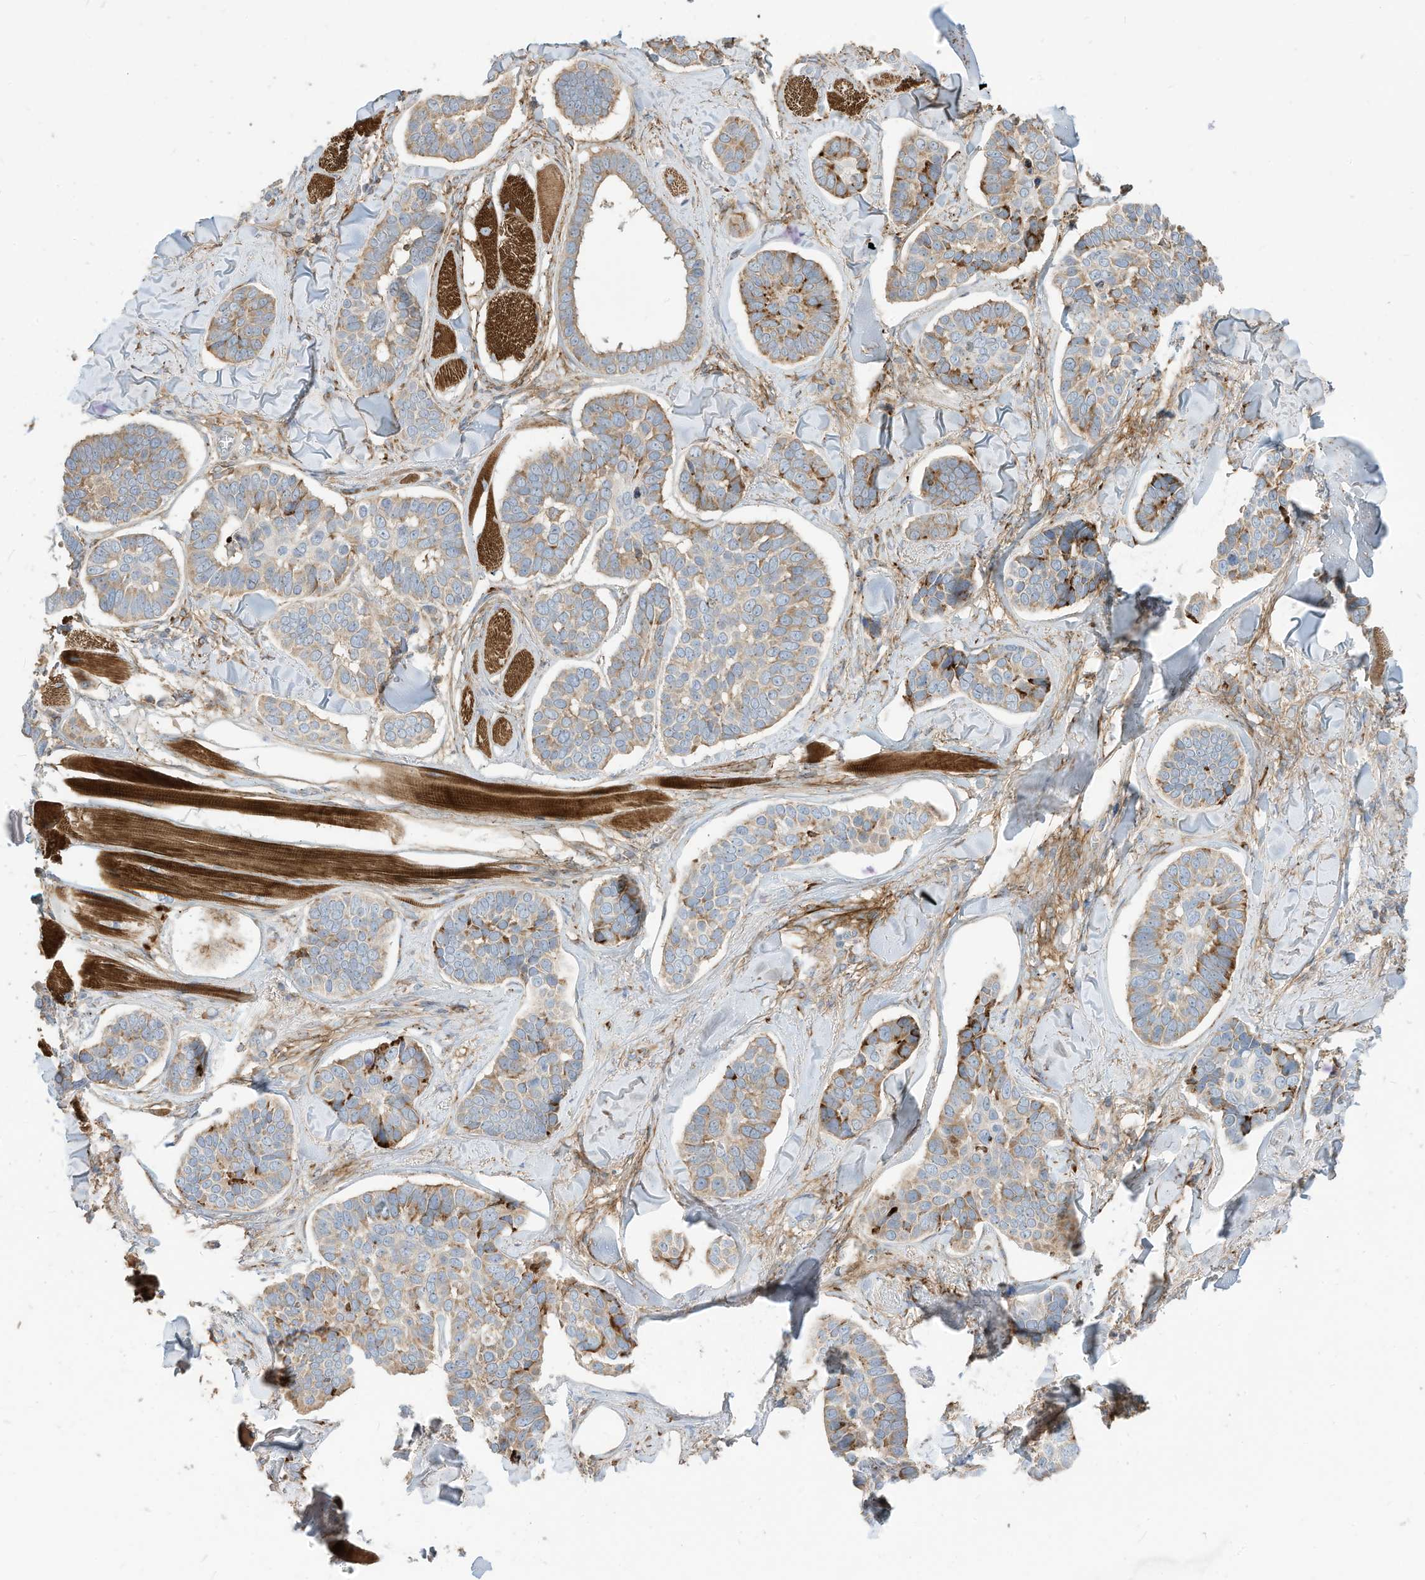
{"staining": {"intensity": "moderate", "quantity": "25%-75%", "location": "cytoplasmic/membranous"}, "tissue": "skin cancer", "cell_type": "Tumor cells", "image_type": "cancer", "snomed": [{"axis": "morphology", "description": "Basal cell carcinoma"}, {"axis": "topography", "description": "Skin"}], "caption": "Immunohistochemistry (DAB (3,3'-diaminobenzidine)) staining of human basal cell carcinoma (skin) shows moderate cytoplasmic/membranous protein staining in about 25%-75% of tumor cells.", "gene": "TRNAU1AP", "patient": {"sex": "male", "age": 62}}